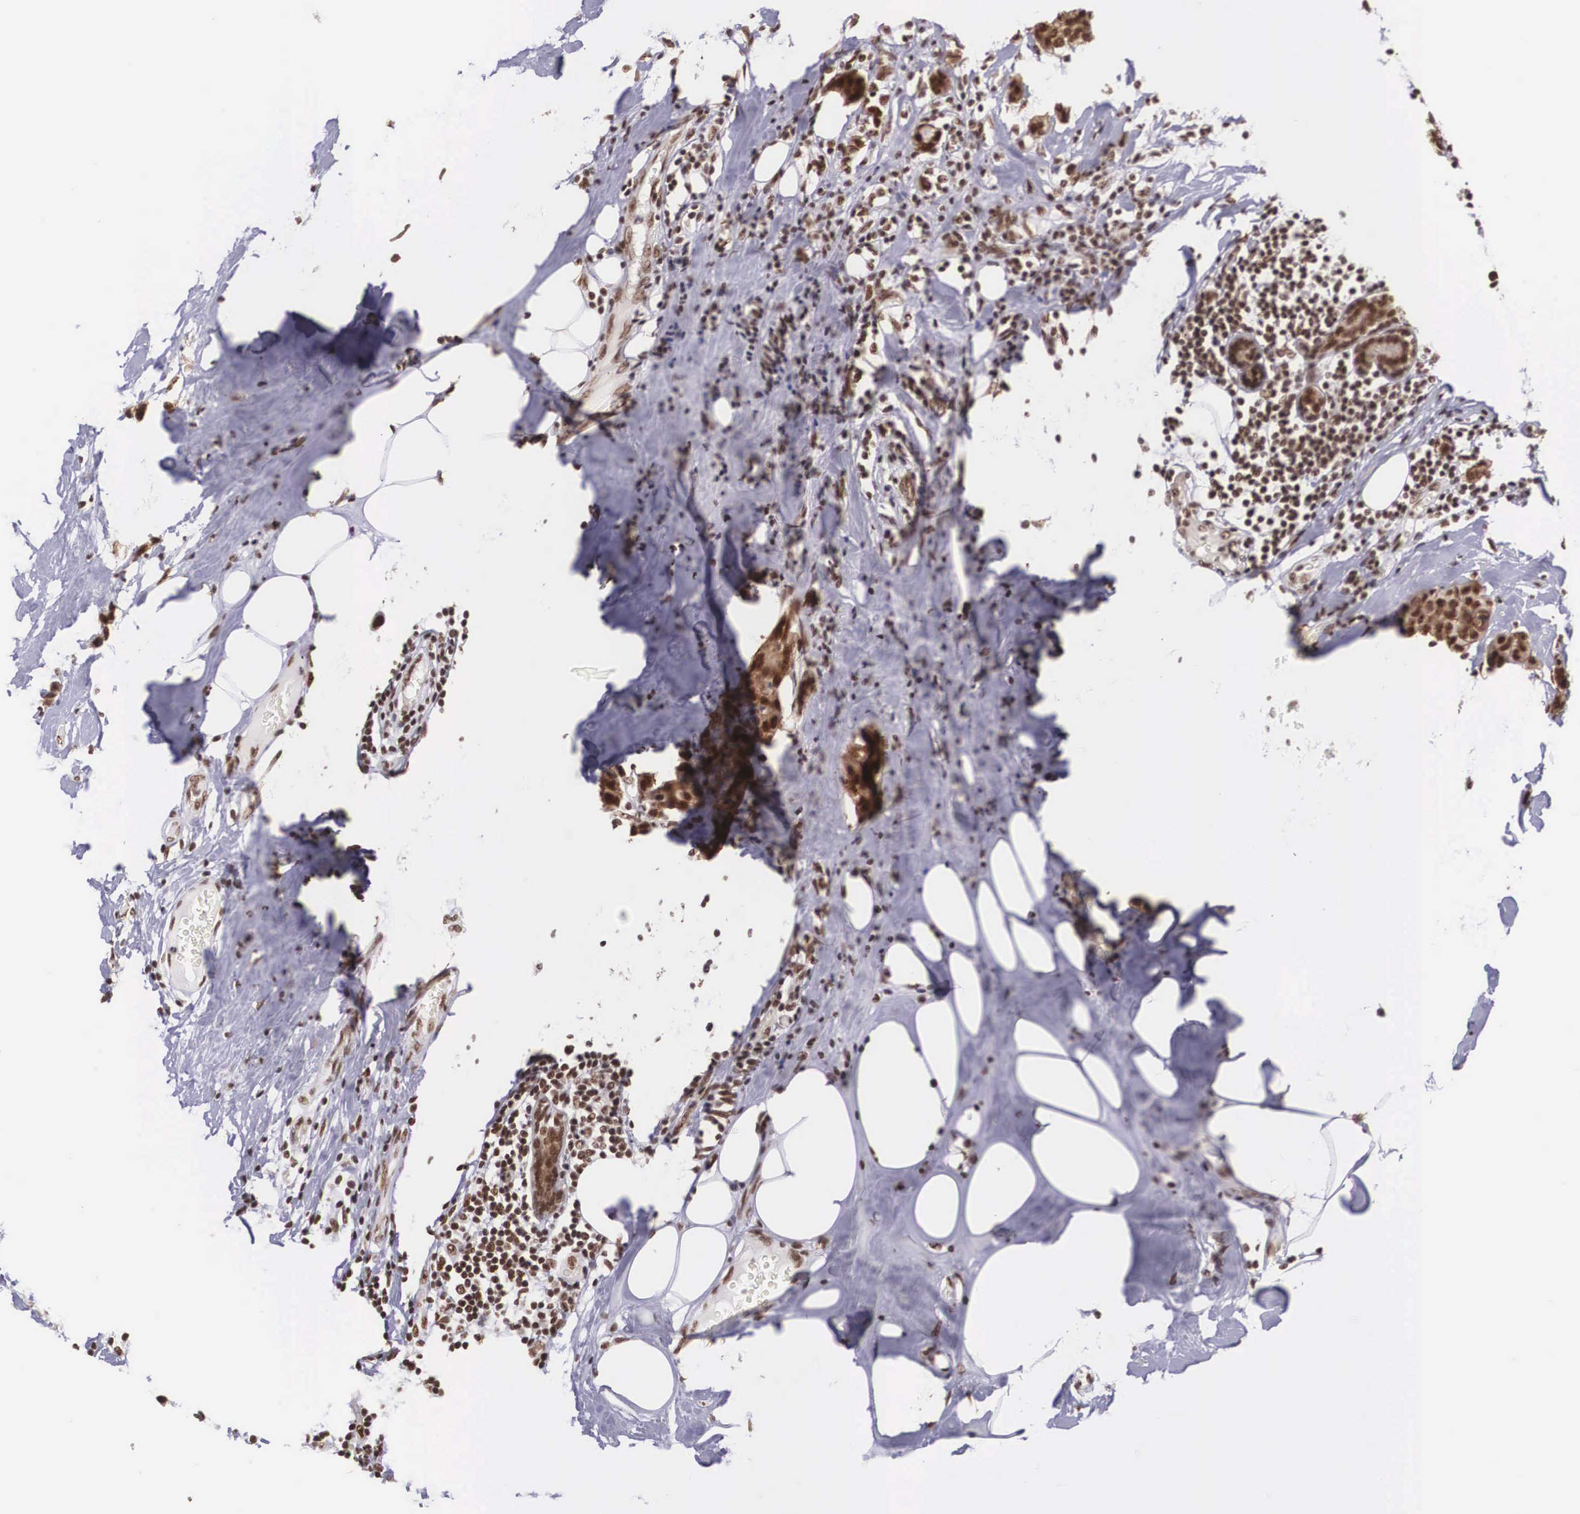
{"staining": {"intensity": "strong", "quantity": ">75%", "location": "cytoplasmic/membranous,nuclear"}, "tissue": "breast cancer", "cell_type": "Tumor cells", "image_type": "cancer", "snomed": [{"axis": "morphology", "description": "Duct carcinoma"}, {"axis": "topography", "description": "Breast"}], "caption": "The image shows a brown stain indicating the presence of a protein in the cytoplasmic/membranous and nuclear of tumor cells in breast invasive ductal carcinoma.", "gene": "POLR2F", "patient": {"sex": "female", "age": 45}}